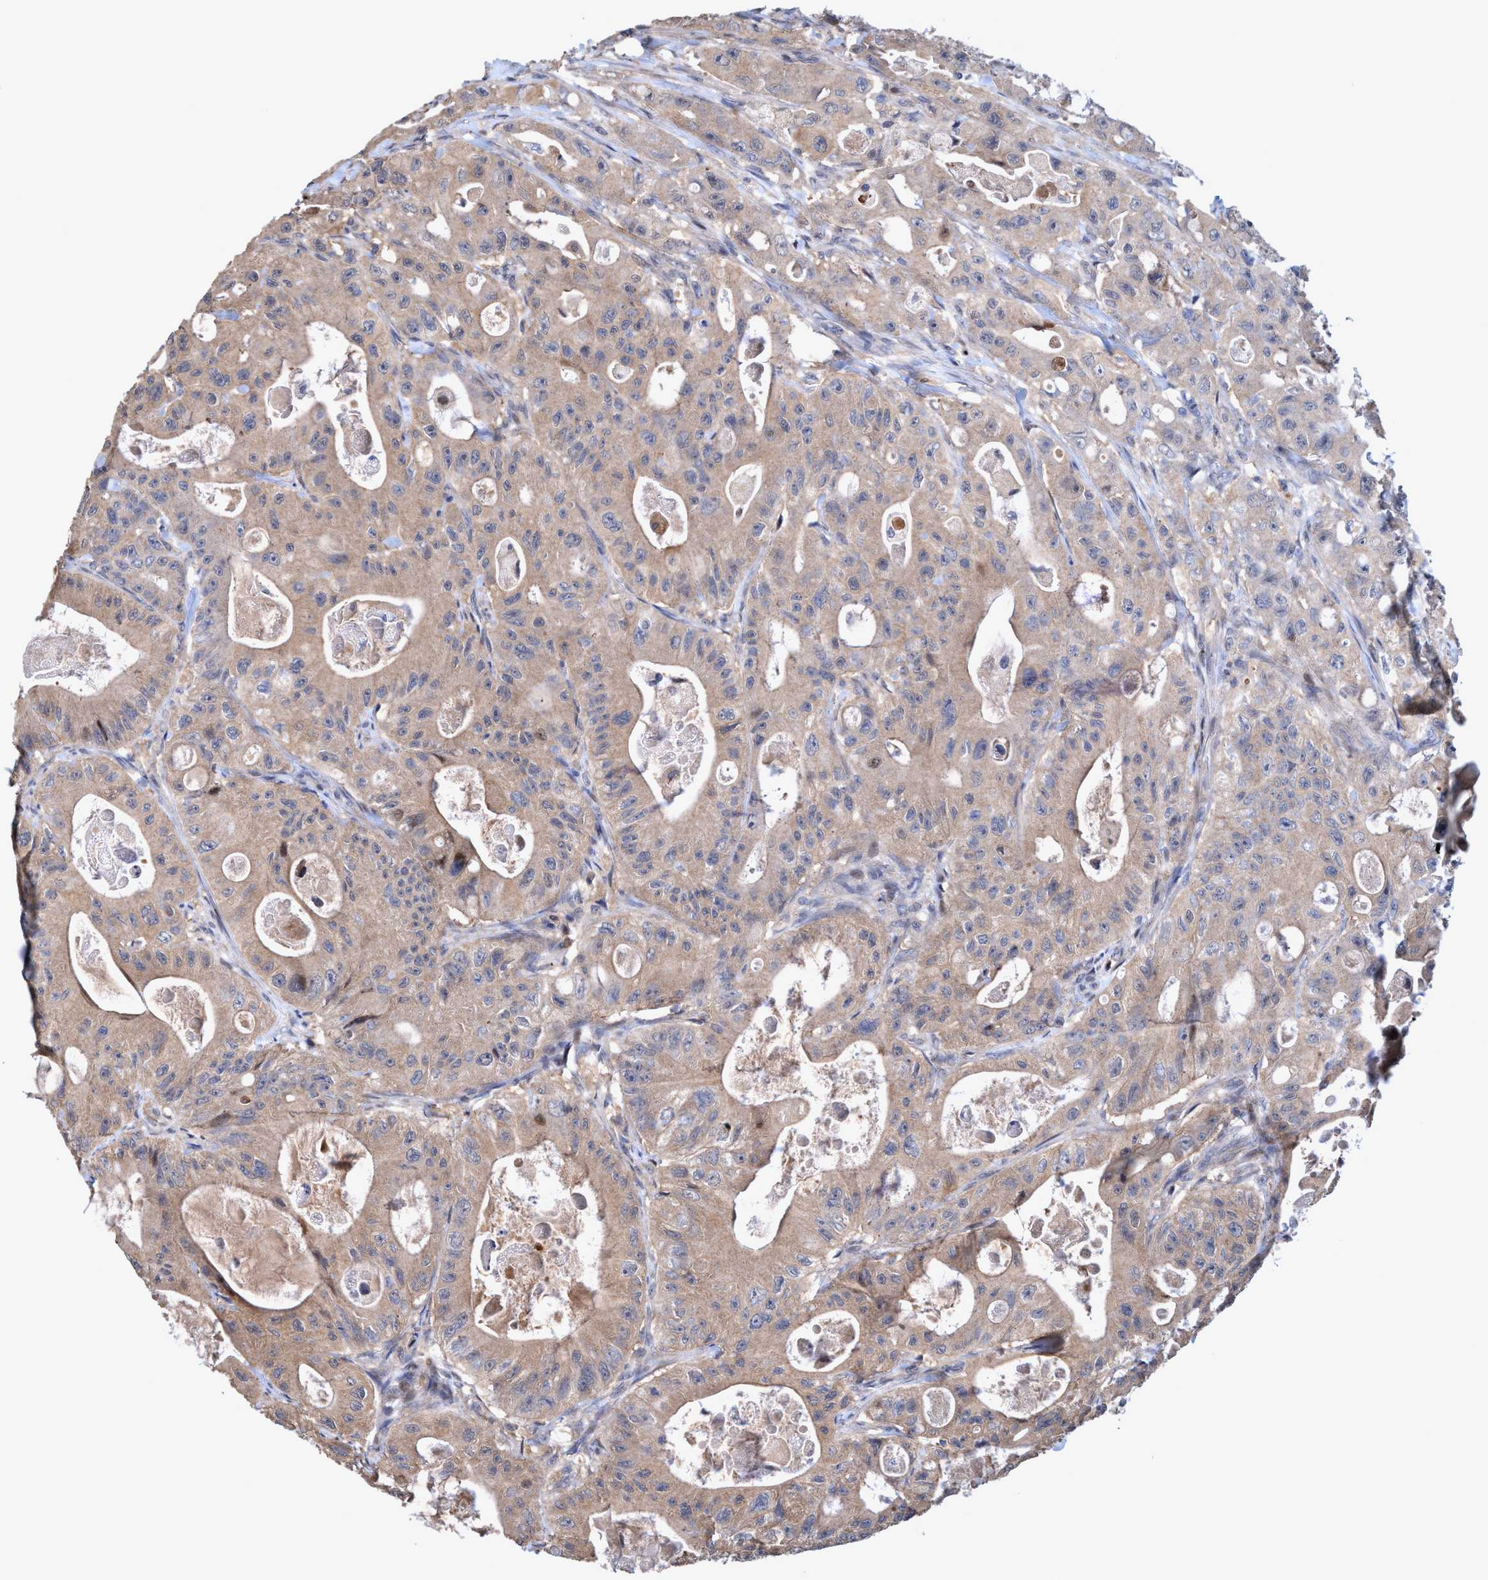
{"staining": {"intensity": "weak", "quantity": ">75%", "location": "cytoplasmic/membranous"}, "tissue": "colorectal cancer", "cell_type": "Tumor cells", "image_type": "cancer", "snomed": [{"axis": "morphology", "description": "Adenocarcinoma, NOS"}, {"axis": "topography", "description": "Colon"}], "caption": "IHC (DAB (3,3'-diaminobenzidine)) staining of human adenocarcinoma (colorectal) reveals weak cytoplasmic/membranous protein staining in approximately >75% of tumor cells.", "gene": "ZNF677", "patient": {"sex": "female", "age": 46}}